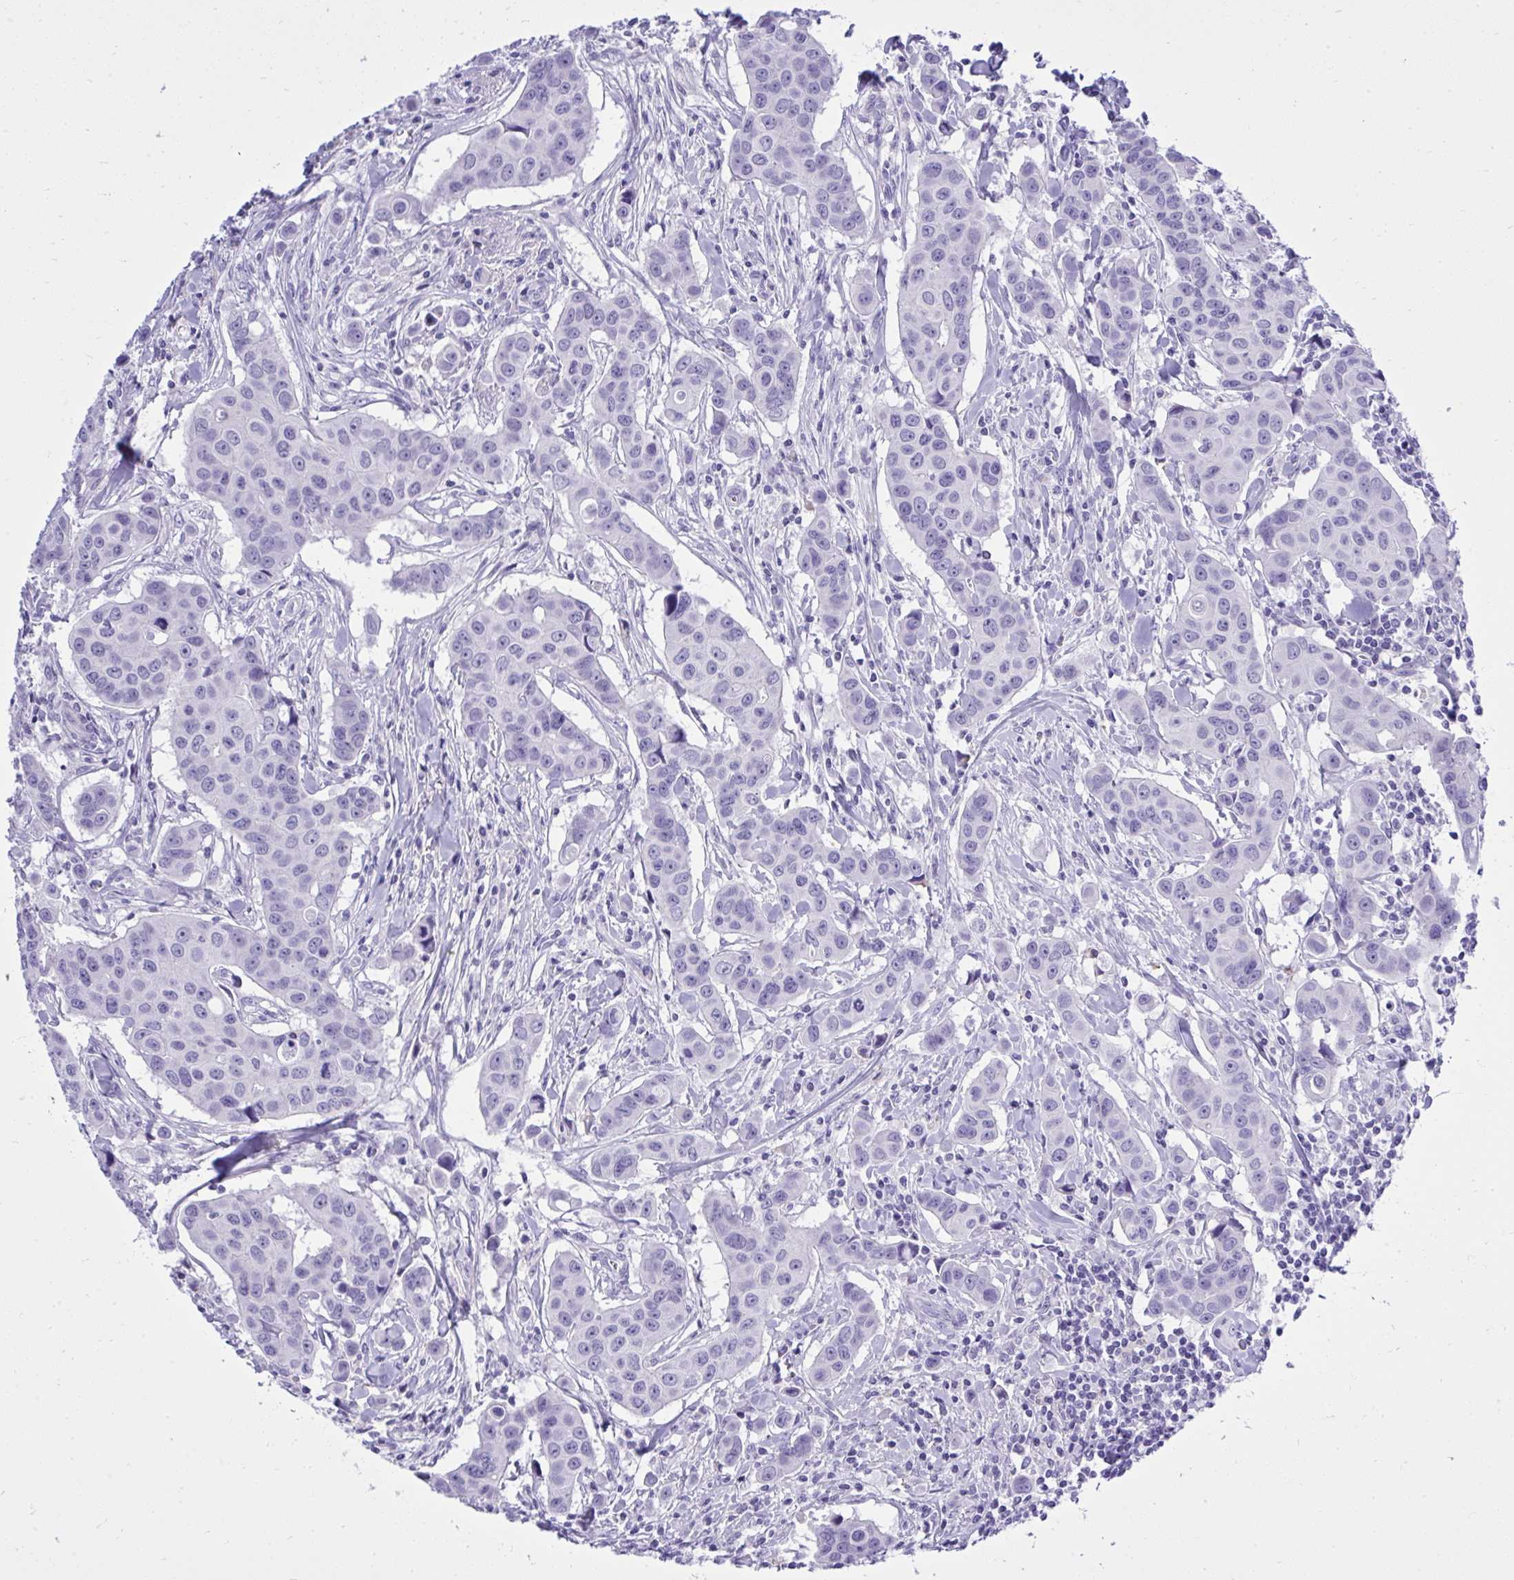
{"staining": {"intensity": "negative", "quantity": "none", "location": "none"}, "tissue": "breast cancer", "cell_type": "Tumor cells", "image_type": "cancer", "snomed": [{"axis": "morphology", "description": "Duct carcinoma"}, {"axis": "topography", "description": "Breast"}], "caption": "Tumor cells are negative for brown protein staining in breast intraductal carcinoma.", "gene": "ST6GALNAC3", "patient": {"sex": "female", "age": 24}}